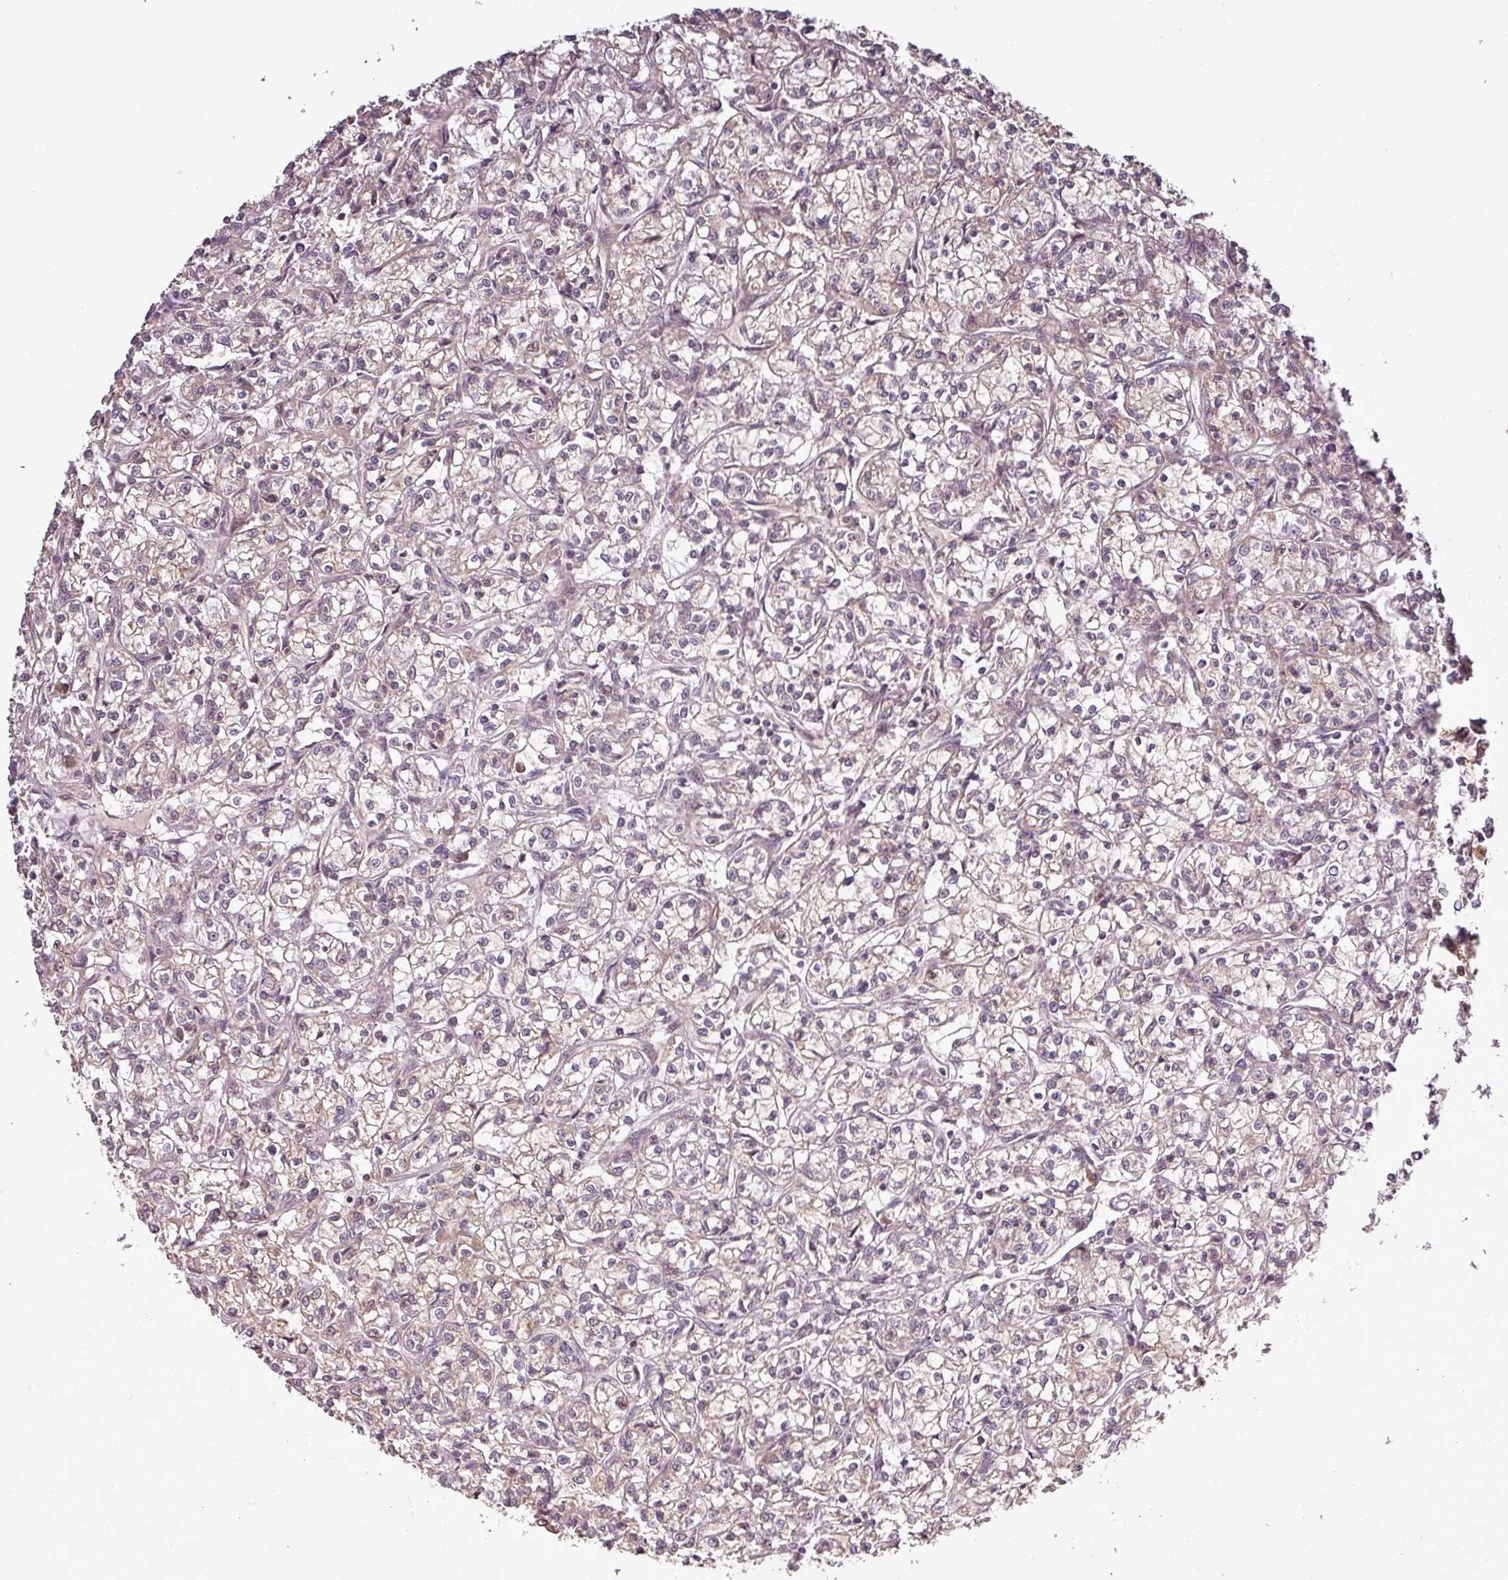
{"staining": {"intensity": "weak", "quantity": "<25%", "location": "cytoplasmic/membranous"}, "tissue": "renal cancer", "cell_type": "Tumor cells", "image_type": "cancer", "snomed": [{"axis": "morphology", "description": "Adenocarcinoma, NOS"}, {"axis": "topography", "description": "Kidney"}], "caption": "Tumor cells show no significant protein staining in adenocarcinoma (renal).", "gene": "FAIM", "patient": {"sex": "female", "age": 59}}